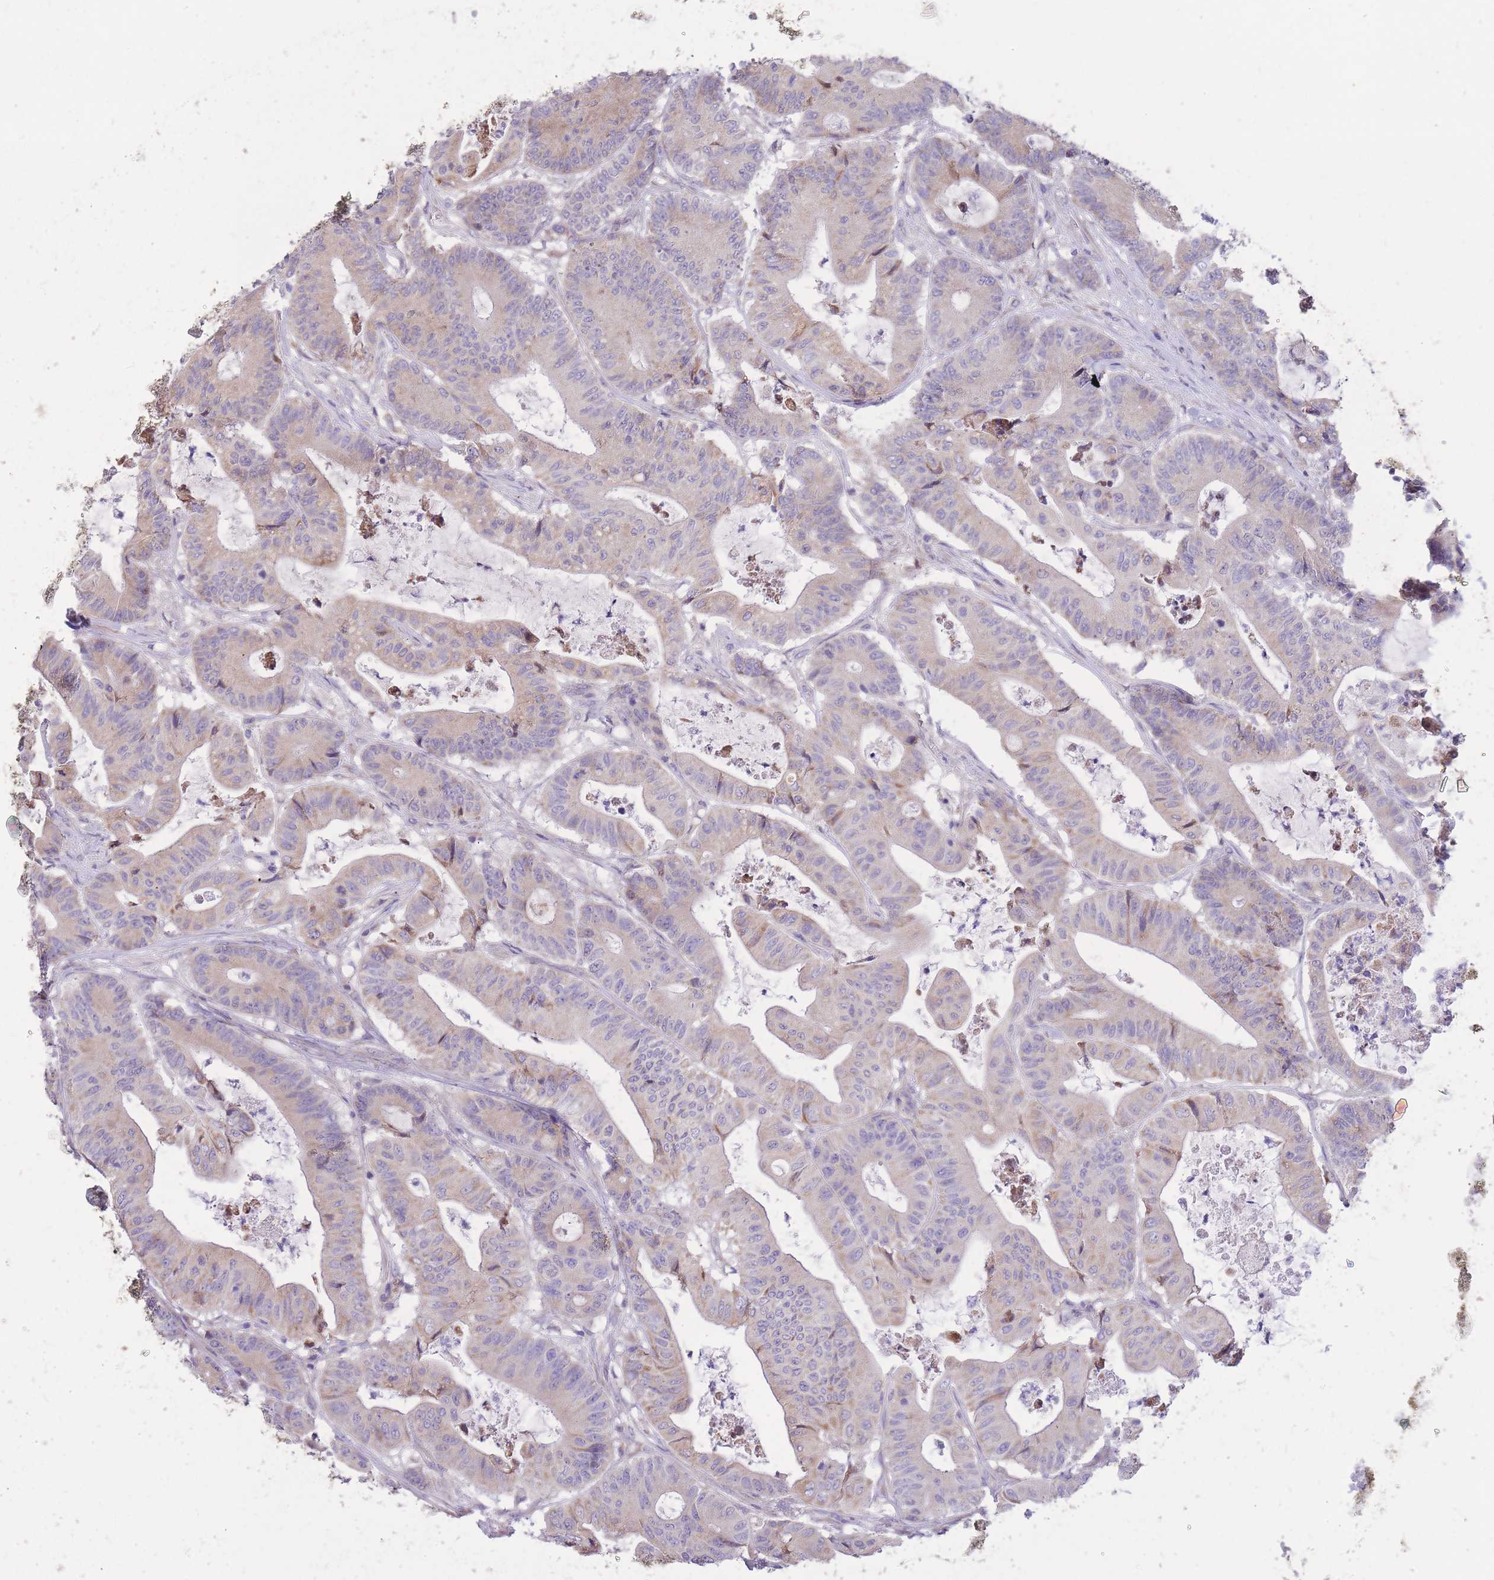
{"staining": {"intensity": "weak", "quantity": "<25%", "location": "cytoplasmic/membranous"}, "tissue": "colorectal cancer", "cell_type": "Tumor cells", "image_type": "cancer", "snomed": [{"axis": "morphology", "description": "Adenocarcinoma, NOS"}, {"axis": "topography", "description": "Colon"}], "caption": "Immunohistochemistry (IHC) histopathology image of neoplastic tissue: colorectal cancer stained with DAB (3,3'-diaminobenzidine) exhibits no significant protein staining in tumor cells. (DAB IHC visualized using brightfield microscopy, high magnification).", "gene": "TOPAZ1", "patient": {"sex": "female", "age": 84}}